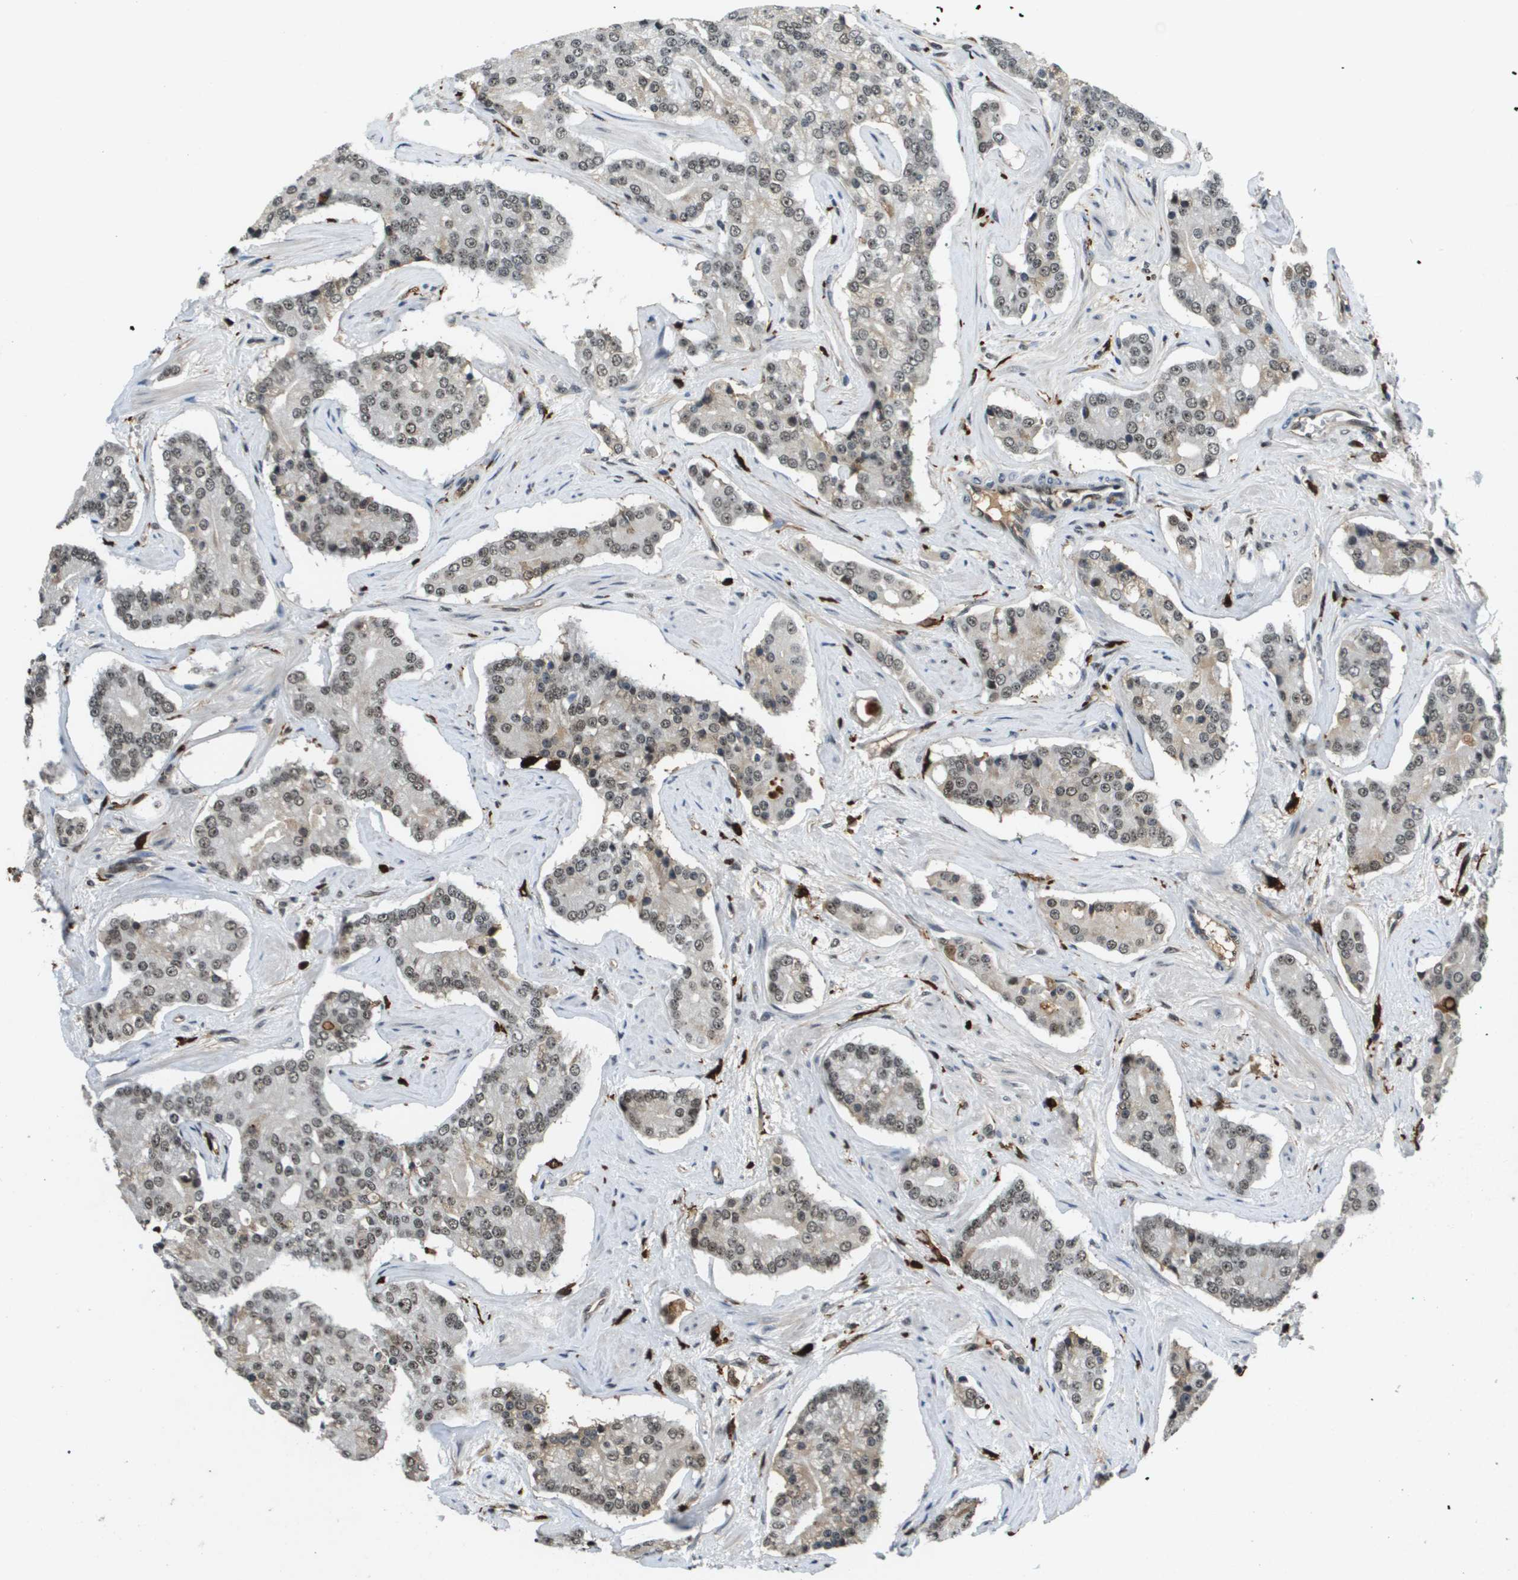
{"staining": {"intensity": "strong", "quantity": ">75%", "location": "nuclear"}, "tissue": "prostate cancer", "cell_type": "Tumor cells", "image_type": "cancer", "snomed": [{"axis": "morphology", "description": "Adenocarcinoma, High grade"}, {"axis": "topography", "description": "Prostate"}], "caption": "Human prostate high-grade adenocarcinoma stained with a protein marker reveals strong staining in tumor cells.", "gene": "EP400", "patient": {"sex": "male", "age": 71}}